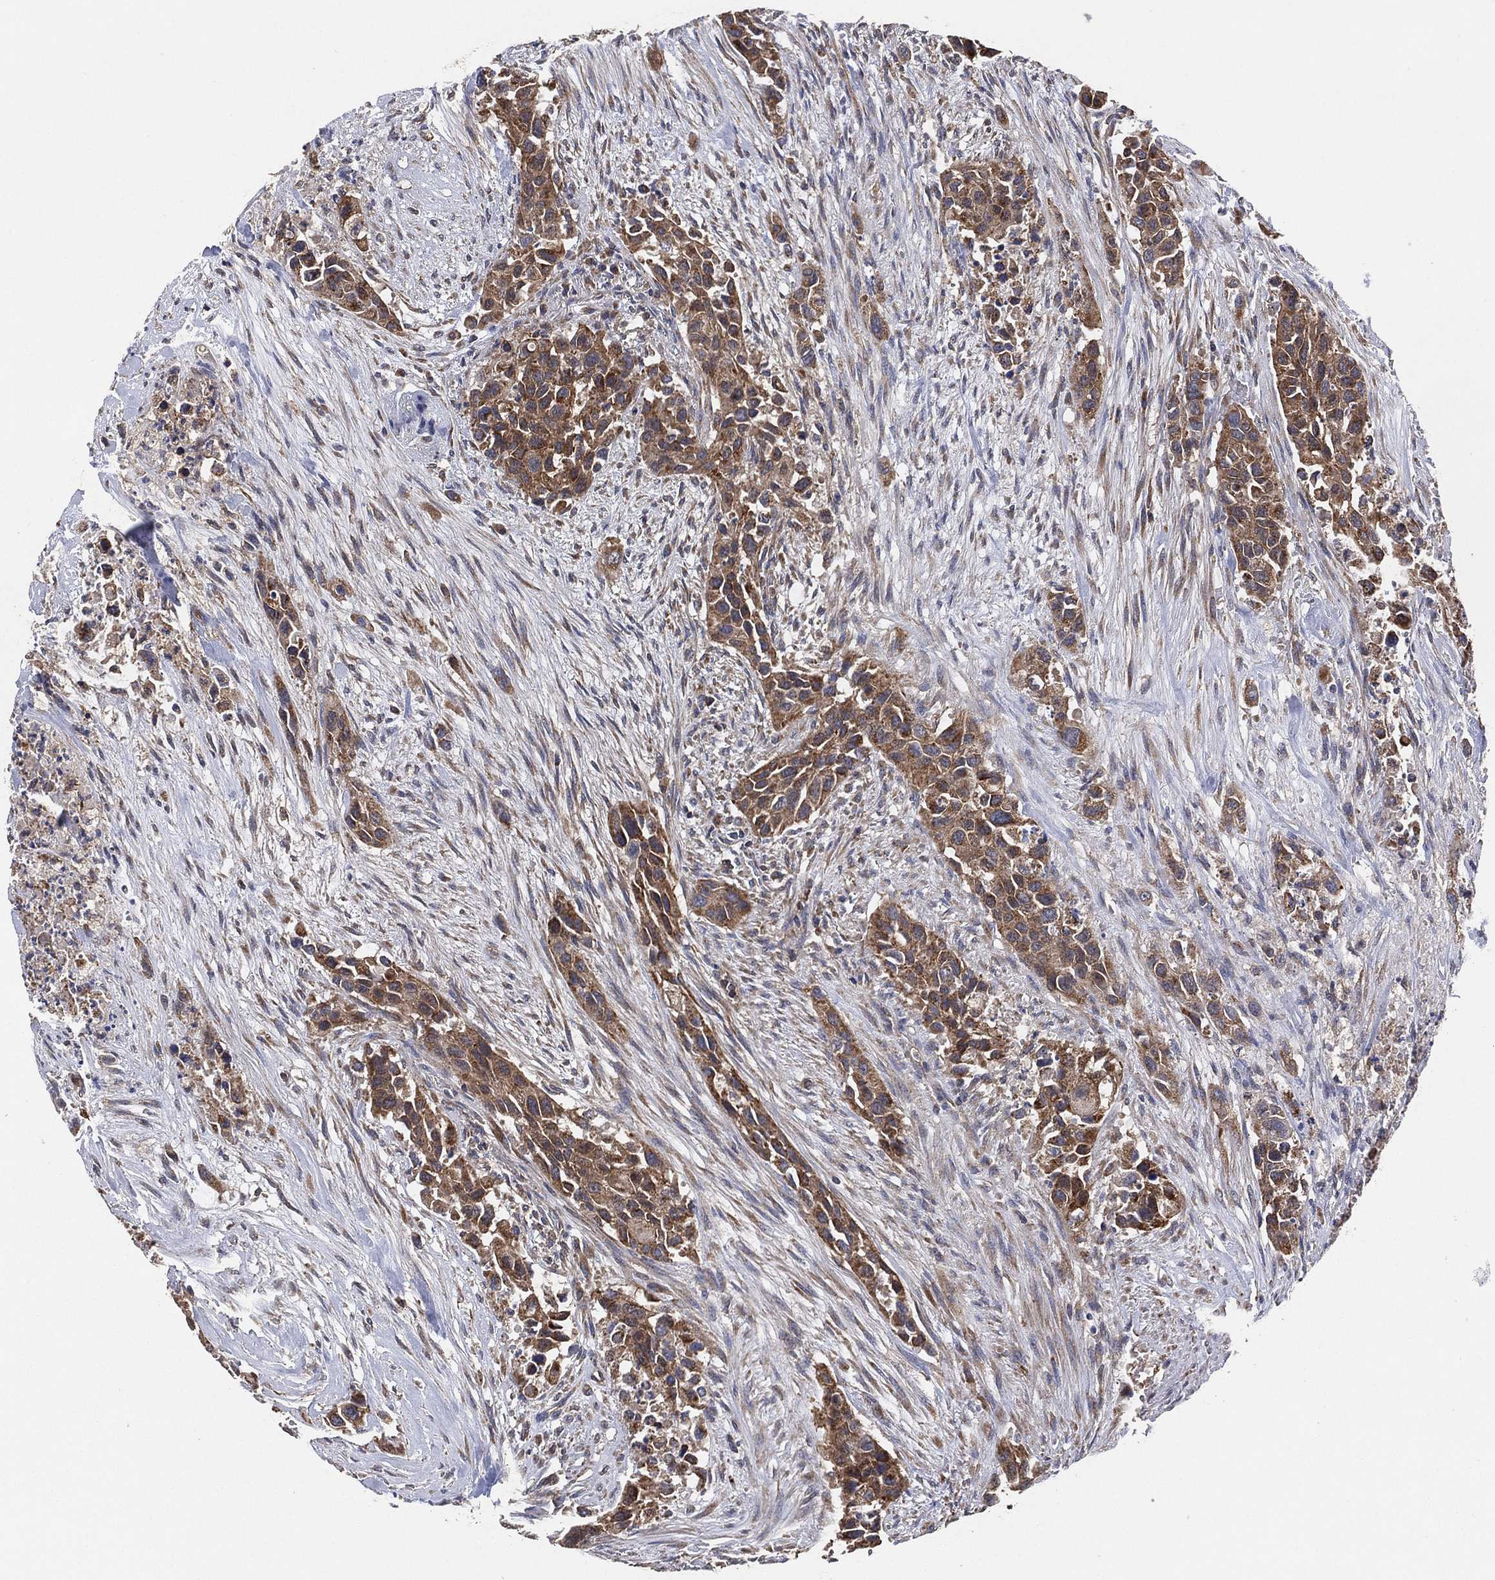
{"staining": {"intensity": "moderate", "quantity": ">75%", "location": "cytoplasmic/membranous"}, "tissue": "urothelial cancer", "cell_type": "Tumor cells", "image_type": "cancer", "snomed": [{"axis": "morphology", "description": "Urothelial carcinoma, High grade"}, {"axis": "topography", "description": "Urinary bladder"}], "caption": "IHC photomicrograph of urothelial cancer stained for a protein (brown), which shows medium levels of moderate cytoplasmic/membranous positivity in approximately >75% of tumor cells.", "gene": "LIMD1", "patient": {"sex": "female", "age": 73}}